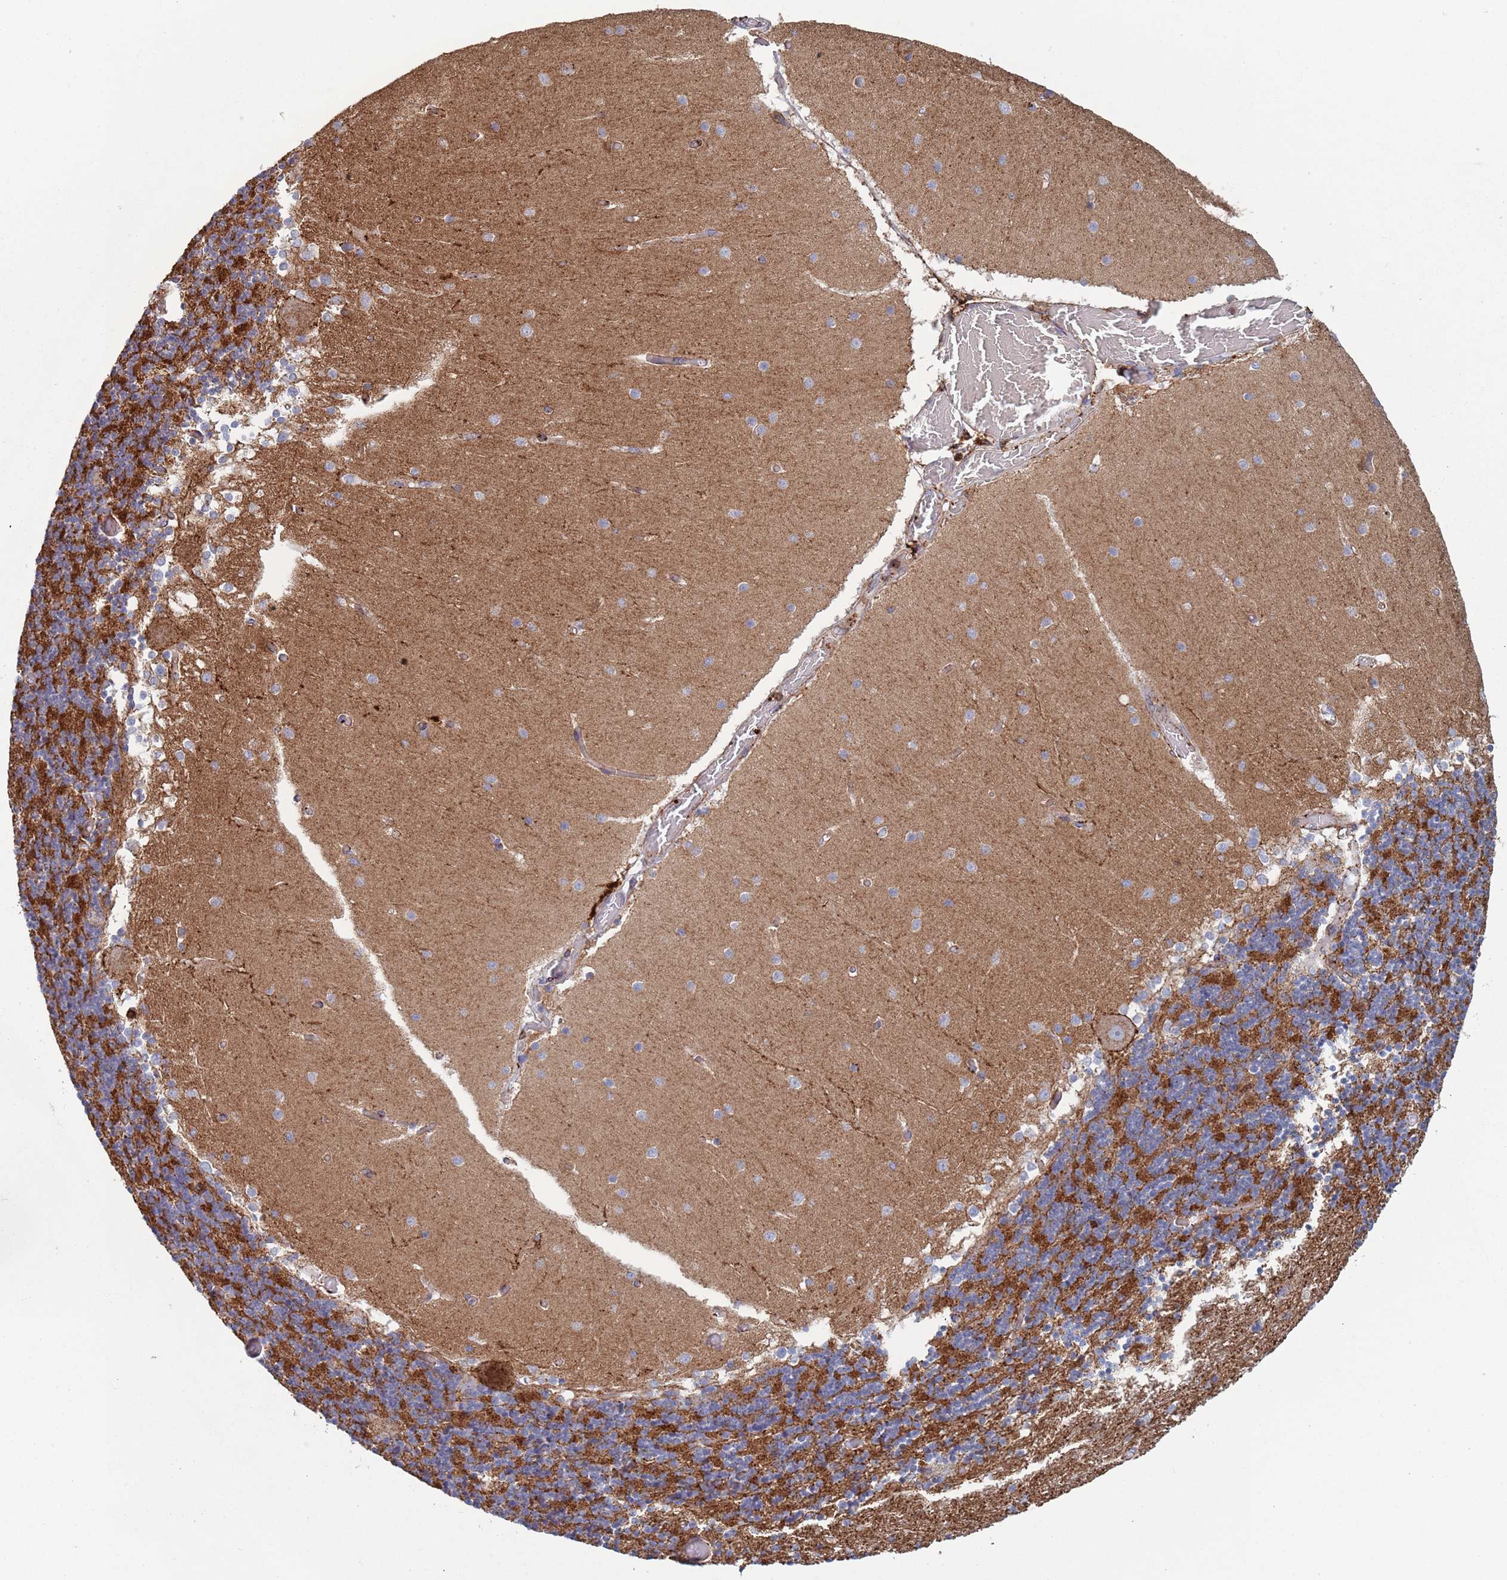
{"staining": {"intensity": "strong", "quantity": "25%-75%", "location": "cytoplasmic/membranous"}, "tissue": "cerebellum", "cell_type": "Cells in granular layer", "image_type": "normal", "snomed": [{"axis": "morphology", "description": "Normal tissue, NOS"}, {"axis": "topography", "description": "Cerebellum"}], "caption": "Immunohistochemistry (IHC) of unremarkable human cerebellum shows high levels of strong cytoplasmic/membranous positivity in approximately 25%-75% of cells in granular layer. The staining is performed using DAB (3,3'-diaminobenzidine) brown chromogen to label protein expression. The nuclei are counter-stained blue using hematoxylin.", "gene": "RNF144A", "patient": {"sex": "female", "age": 28}}